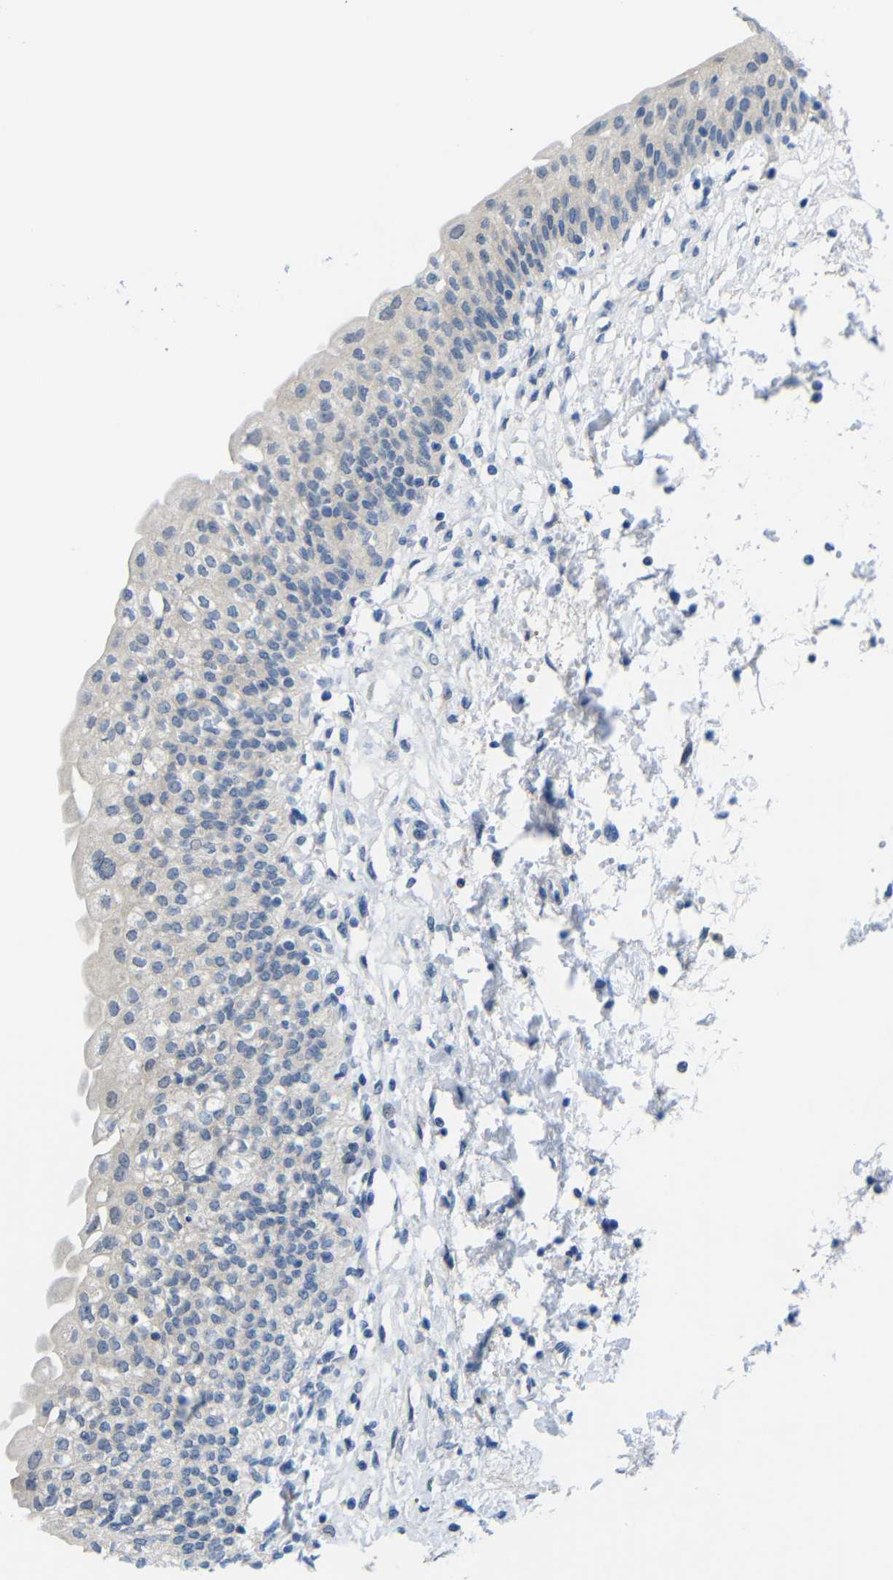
{"staining": {"intensity": "negative", "quantity": "none", "location": "none"}, "tissue": "urinary bladder", "cell_type": "Urothelial cells", "image_type": "normal", "snomed": [{"axis": "morphology", "description": "Normal tissue, NOS"}, {"axis": "topography", "description": "Urinary bladder"}], "caption": "Immunohistochemical staining of benign urinary bladder reveals no significant positivity in urothelial cells. (Stains: DAB IHC with hematoxylin counter stain, Microscopy: brightfield microscopy at high magnification).", "gene": "NEGR1", "patient": {"sex": "male", "age": 55}}